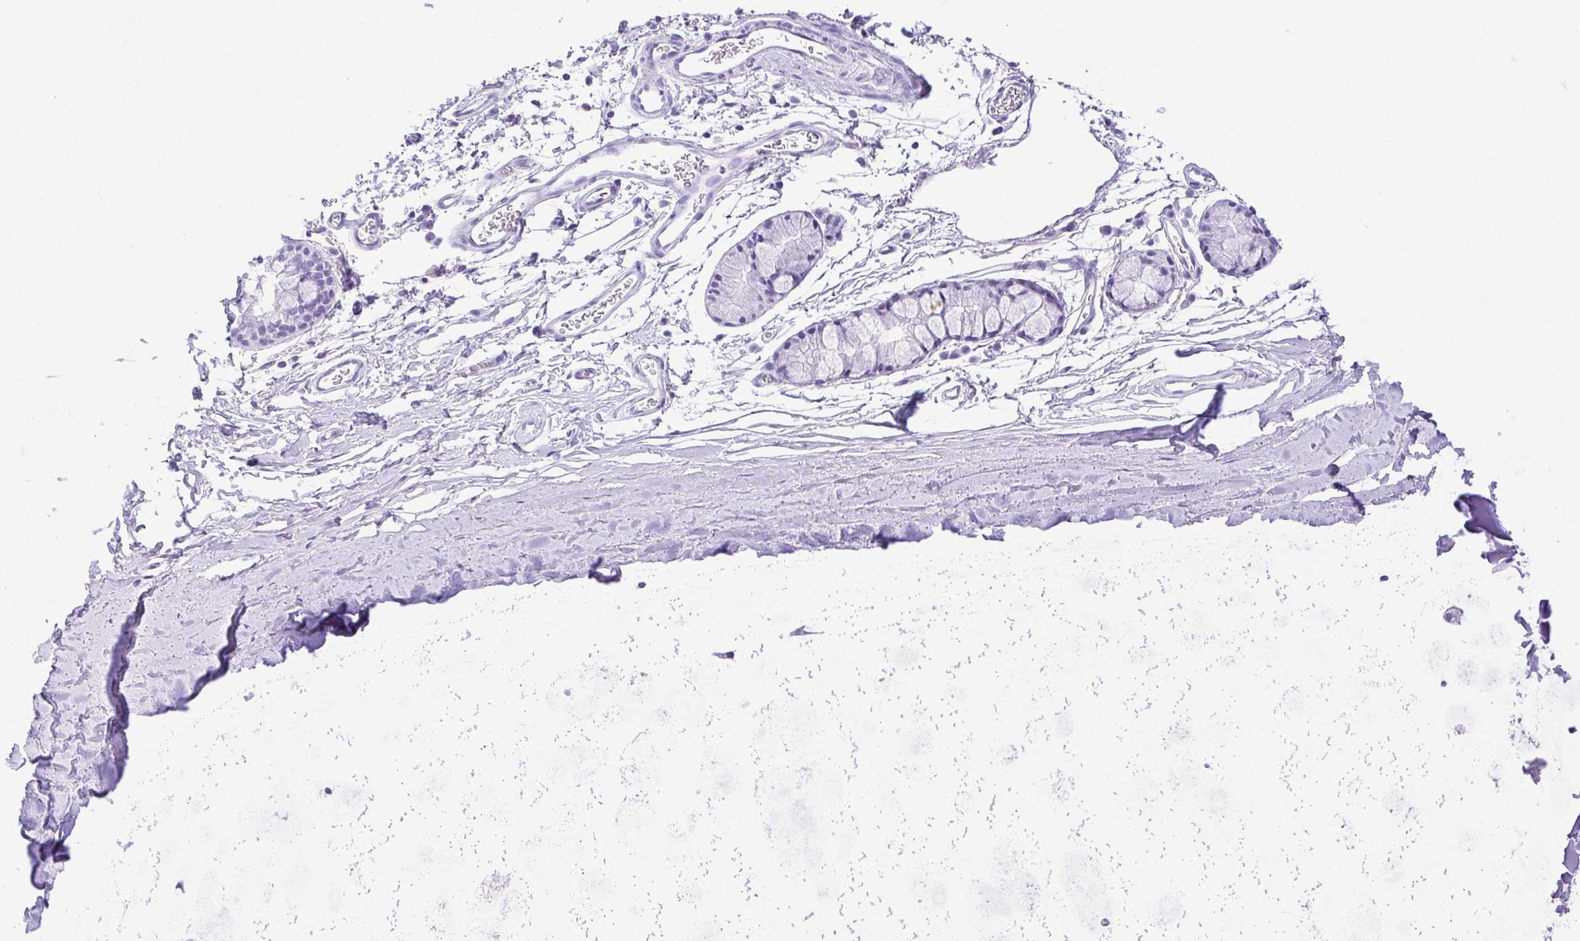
{"staining": {"intensity": "negative", "quantity": "none", "location": "none"}, "tissue": "adipose tissue", "cell_type": "Adipocytes", "image_type": "normal", "snomed": [{"axis": "morphology", "description": "Normal tissue, NOS"}, {"axis": "topography", "description": "Cartilage tissue"}, {"axis": "topography", "description": "Bronchus"}], "caption": "DAB (3,3'-diaminobenzidine) immunohistochemical staining of unremarkable human adipose tissue demonstrates no significant expression in adipocytes.", "gene": "CDSN", "patient": {"sex": "female", "age": 79}}